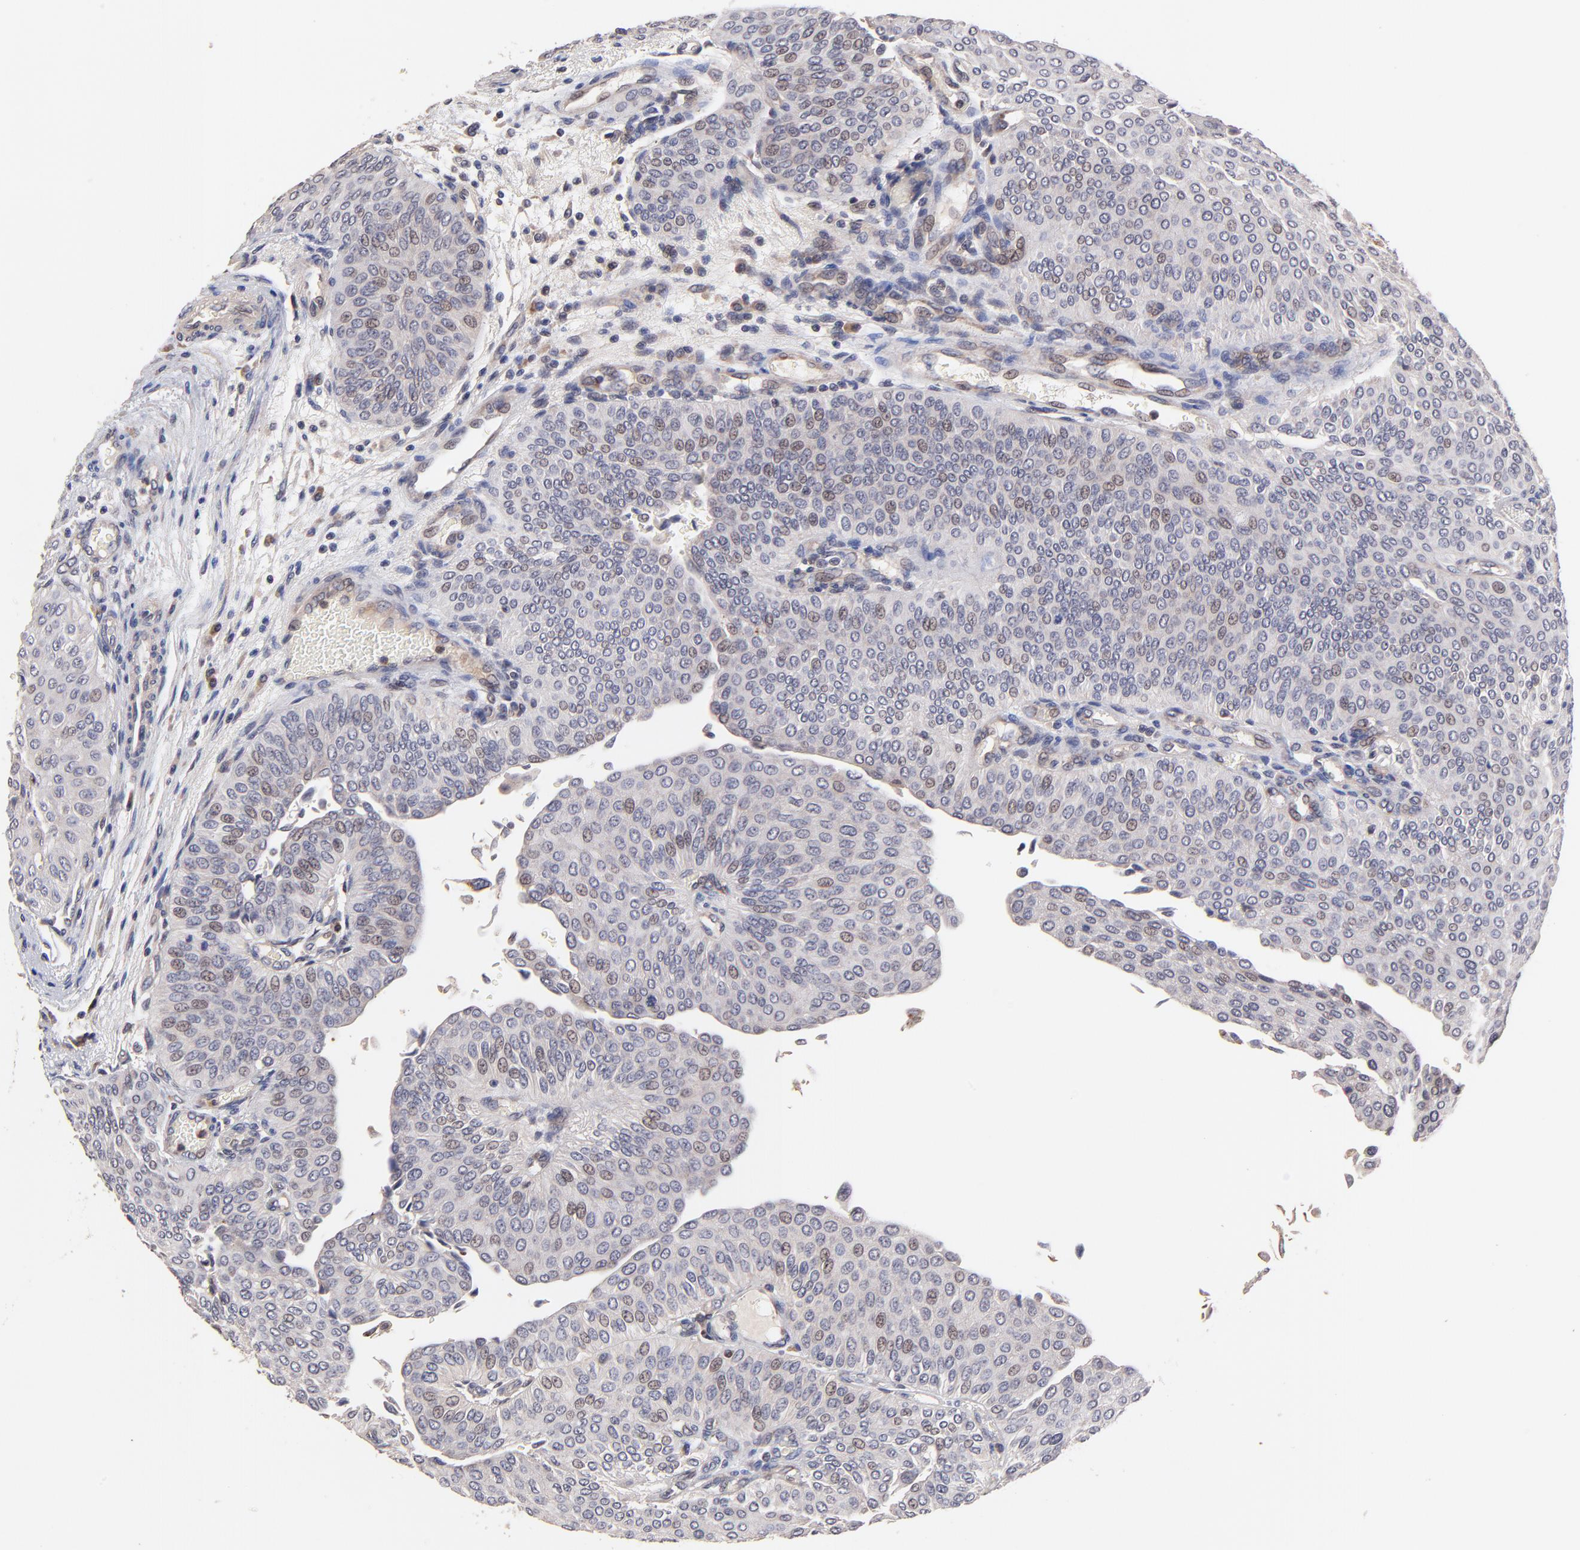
{"staining": {"intensity": "weak", "quantity": "<25%", "location": "nuclear"}, "tissue": "urothelial cancer", "cell_type": "Tumor cells", "image_type": "cancer", "snomed": [{"axis": "morphology", "description": "Urothelial carcinoma, Low grade"}, {"axis": "topography", "description": "Urinary bladder"}], "caption": "DAB immunohistochemical staining of urothelial cancer displays no significant staining in tumor cells.", "gene": "BAIAP2L2", "patient": {"sex": "male", "age": 64}}